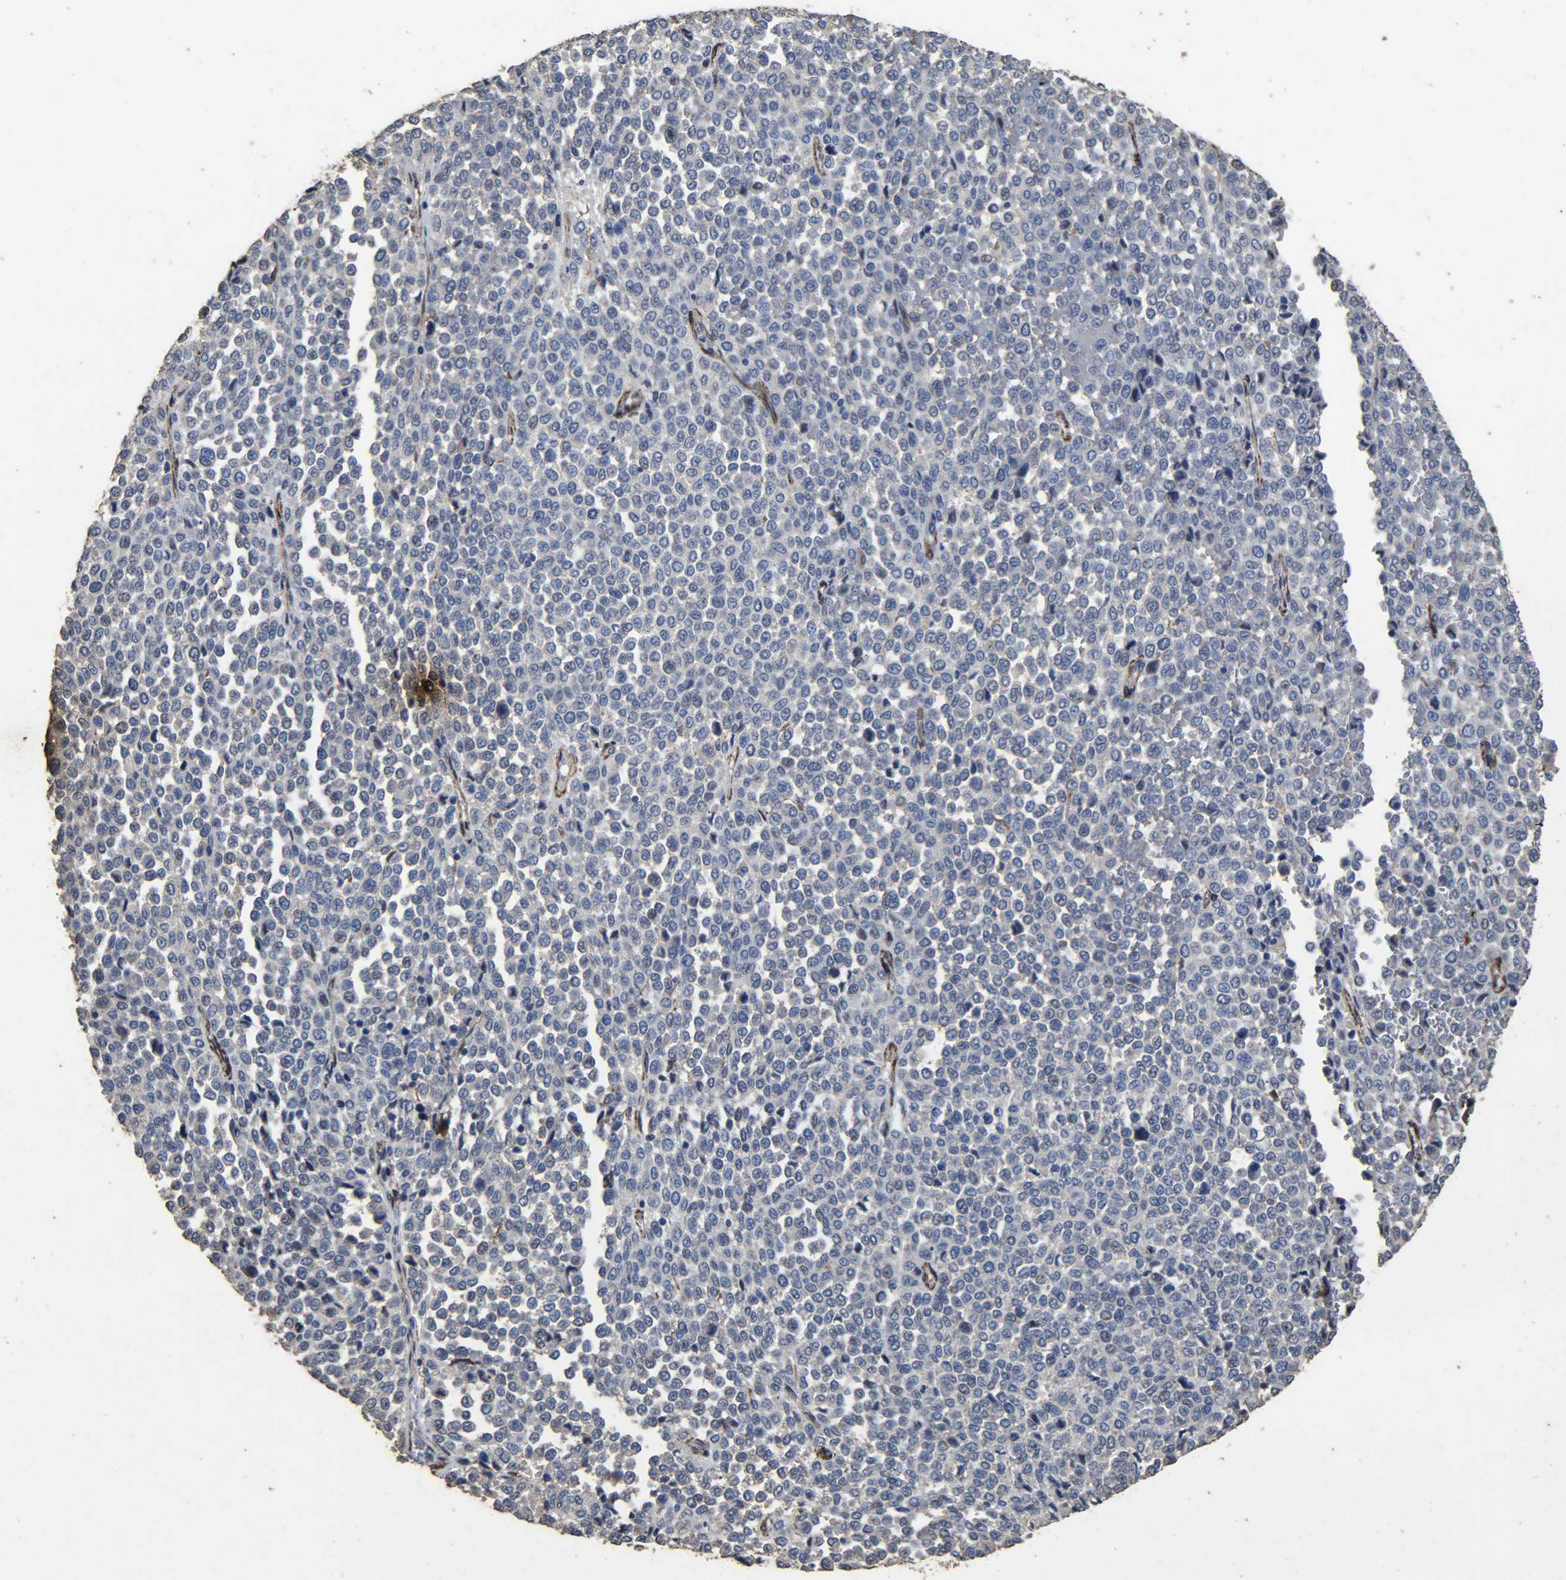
{"staining": {"intensity": "negative", "quantity": "none", "location": "none"}, "tissue": "melanoma", "cell_type": "Tumor cells", "image_type": "cancer", "snomed": [{"axis": "morphology", "description": "Malignant melanoma, Metastatic site"}, {"axis": "topography", "description": "Pancreas"}], "caption": "Protein analysis of melanoma reveals no significant expression in tumor cells. (Immunohistochemistry, brightfield microscopy, high magnification).", "gene": "TPM4", "patient": {"sex": "female", "age": 30}}